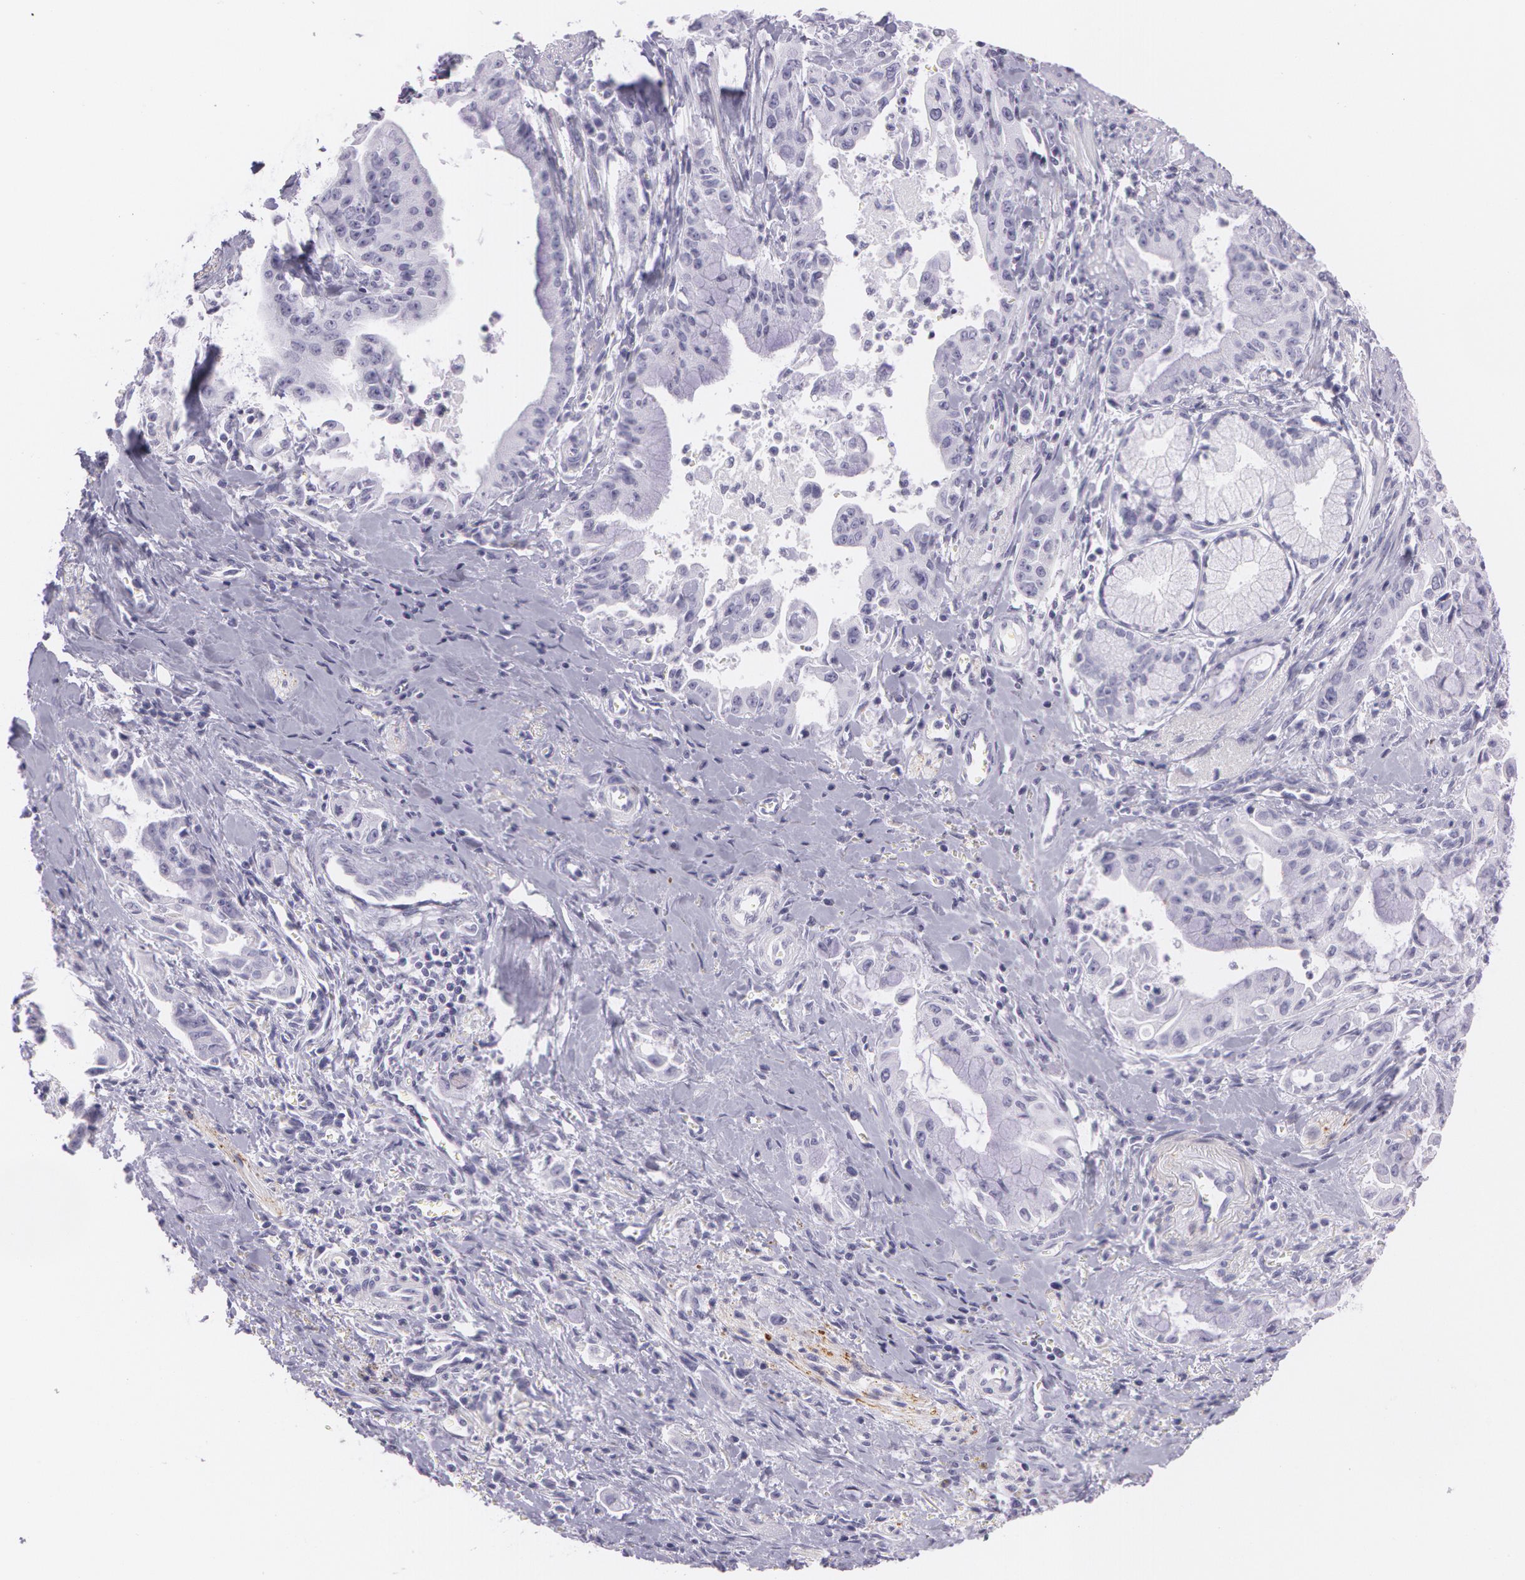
{"staining": {"intensity": "weak", "quantity": "<25%", "location": "cytoplasmic/membranous"}, "tissue": "pancreatic cancer", "cell_type": "Tumor cells", "image_type": "cancer", "snomed": [{"axis": "morphology", "description": "Adenocarcinoma, NOS"}, {"axis": "topography", "description": "Pancreas"}], "caption": "The immunohistochemistry micrograph has no significant positivity in tumor cells of adenocarcinoma (pancreatic) tissue.", "gene": "SNCG", "patient": {"sex": "male", "age": 59}}